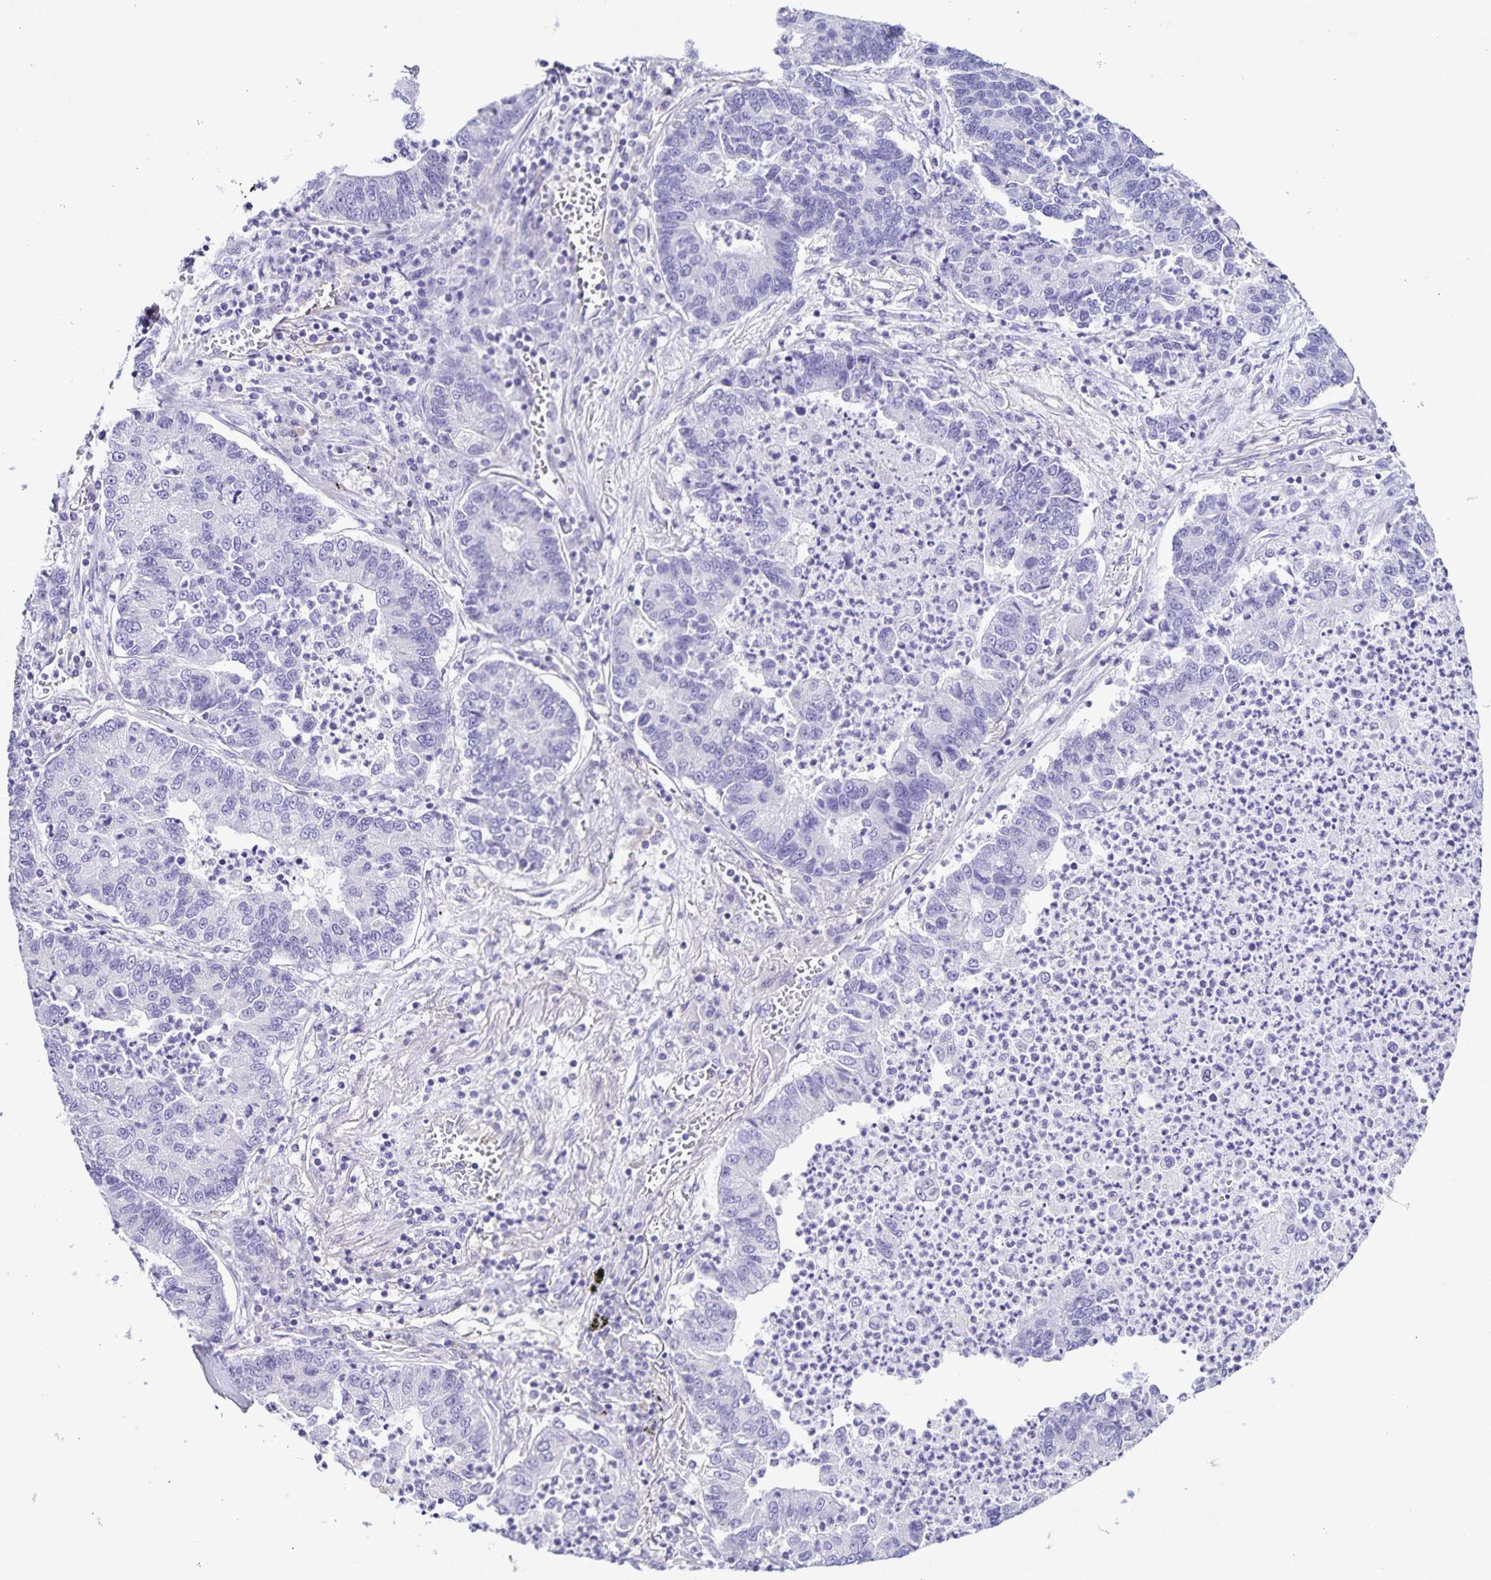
{"staining": {"intensity": "negative", "quantity": "none", "location": "none"}, "tissue": "lung cancer", "cell_type": "Tumor cells", "image_type": "cancer", "snomed": [{"axis": "morphology", "description": "Adenocarcinoma, NOS"}, {"axis": "topography", "description": "Lung"}], "caption": "IHC micrograph of lung cancer stained for a protein (brown), which reveals no expression in tumor cells.", "gene": "BOLL", "patient": {"sex": "female", "age": 57}}